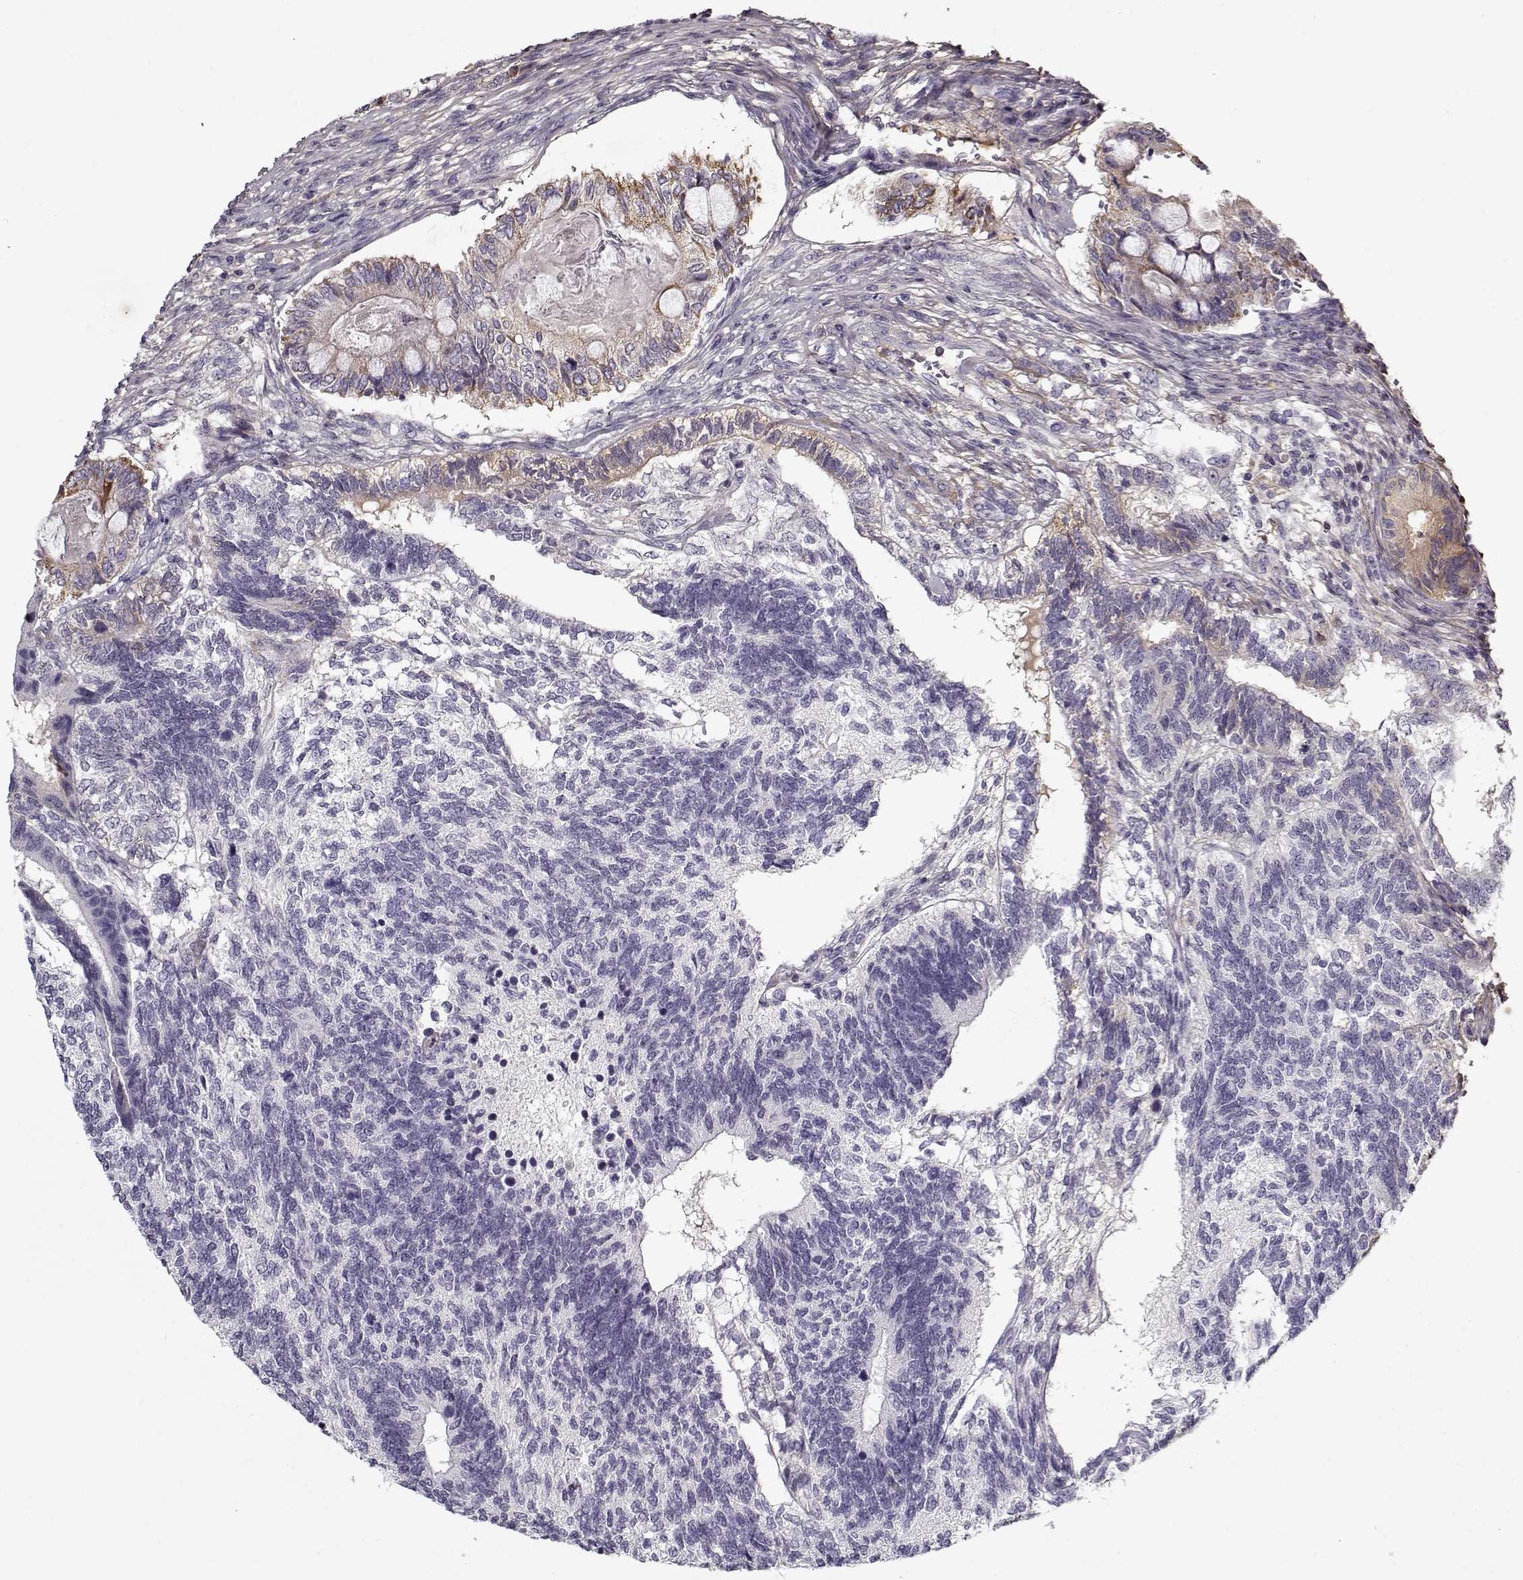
{"staining": {"intensity": "weak", "quantity": "<25%", "location": "cytoplasmic/membranous"}, "tissue": "testis cancer", "cell_type": "Tumor cells", "image_type": "cancer", "snomed": [{"axis": "morphology", "description": "Seminoma, NOS"}, {"axis": "morphology", "description": "Carcinoma, Embryonal, NOS"}, {"axis": "topography", "description": "Testis"}], "caption": "This is an immunohistochemistry (IHC) micrograph of human embryonal carcinoma (testis). There is no expression in tumor cells.", "gene": "LUM", "patient": {"sex": "male", "age": 41}}